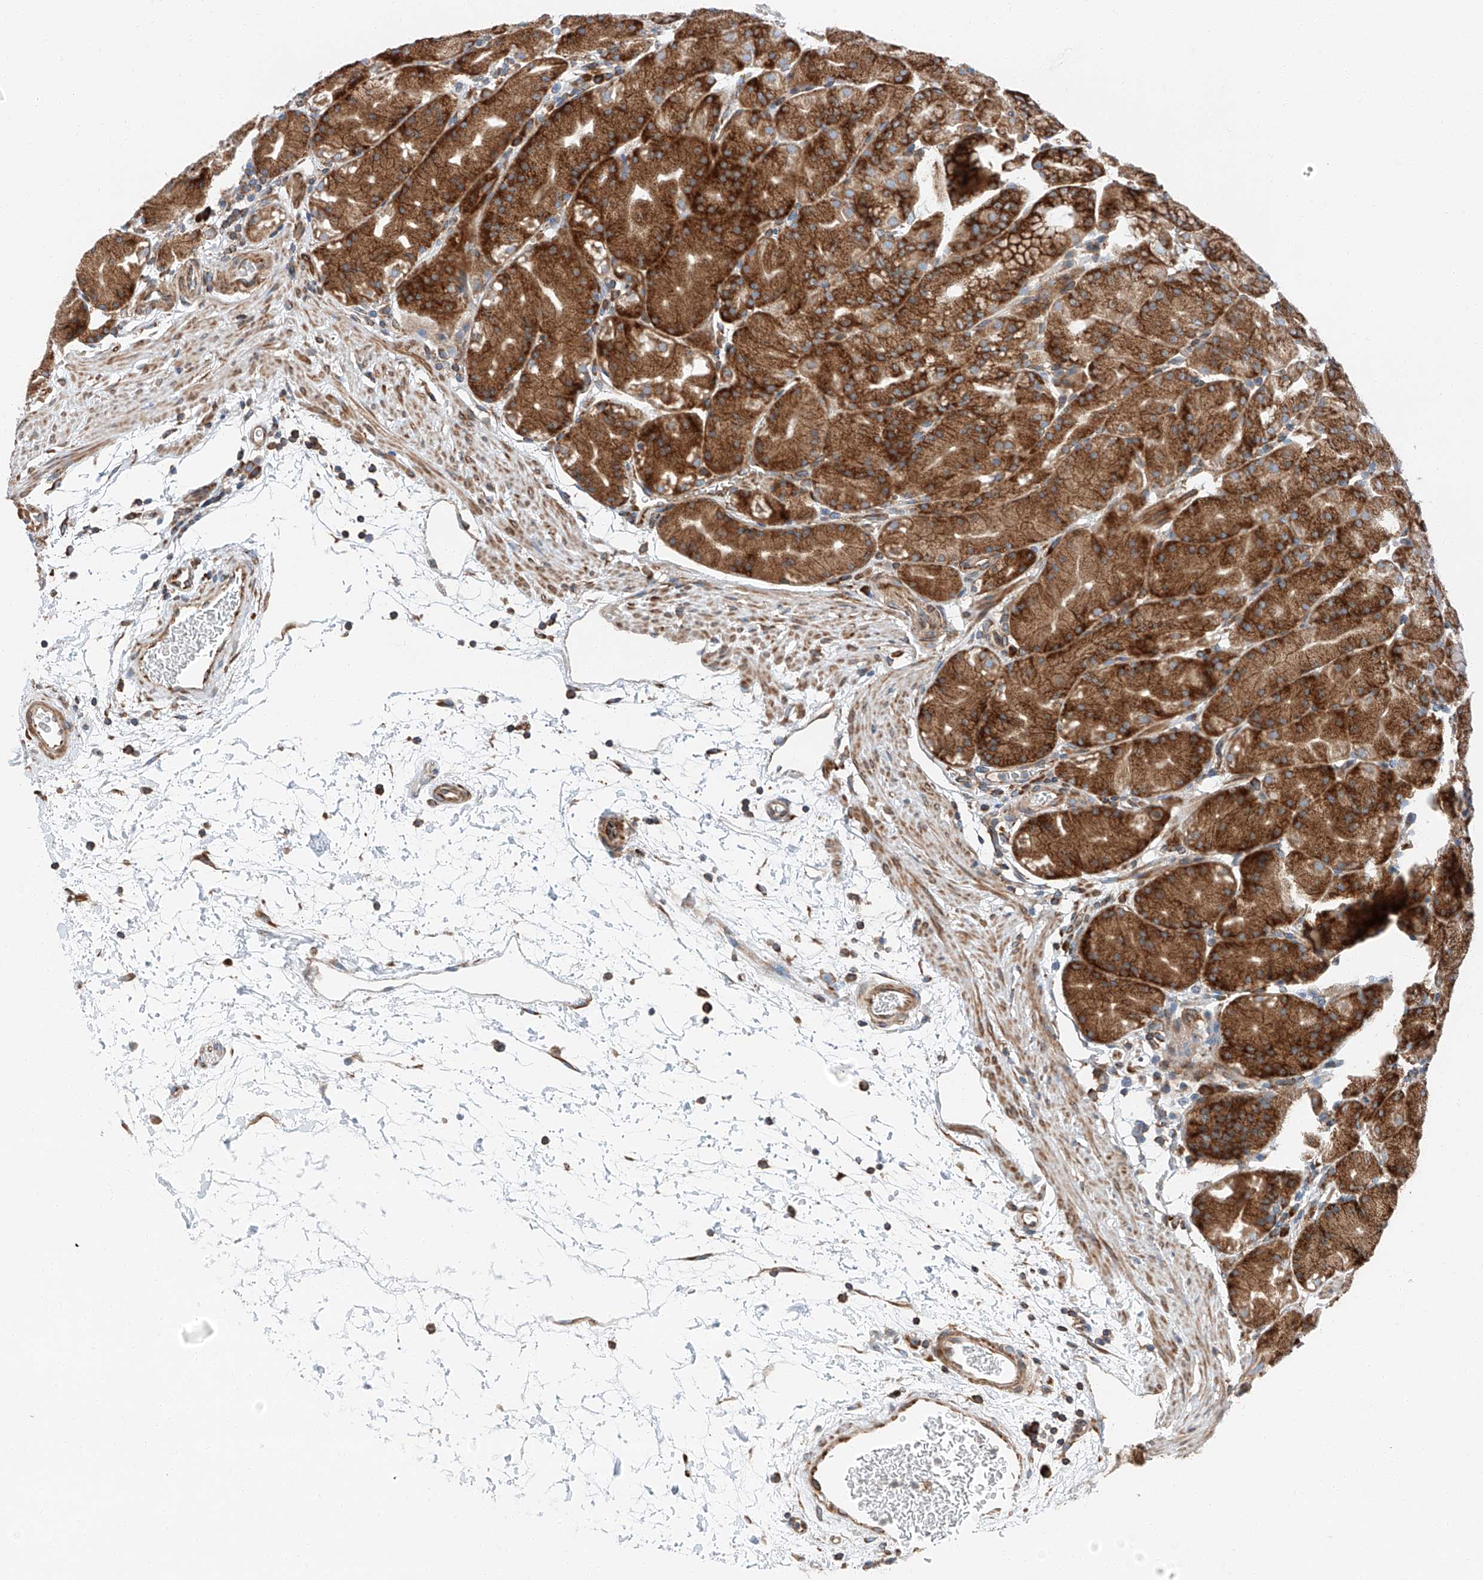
{"staining": {"intensity": "moderate", "quantity": ">75%", "location": "cytoplasmic/membranous"}, "tissue": "stomach", "cell_type": "Glandular cells", "image_type": "normal", "snomed": [{"axis": "morphology", "description": "Normal tissue, NOS"}, {"axis": "topography", "description": "Stomach, upper"}], "caption": "Immunohistochemical staining of benign human stomach shows moderate cytoplasmic/membranous protein staining in approximately >75% of glandular cells. (DAB (3,3'-diaminobenzidine) IHC, brown staining for protein, blue staining for nuclei).", "gene": "ZC3H15", "patient": {"sex": "male", "age": 48}}